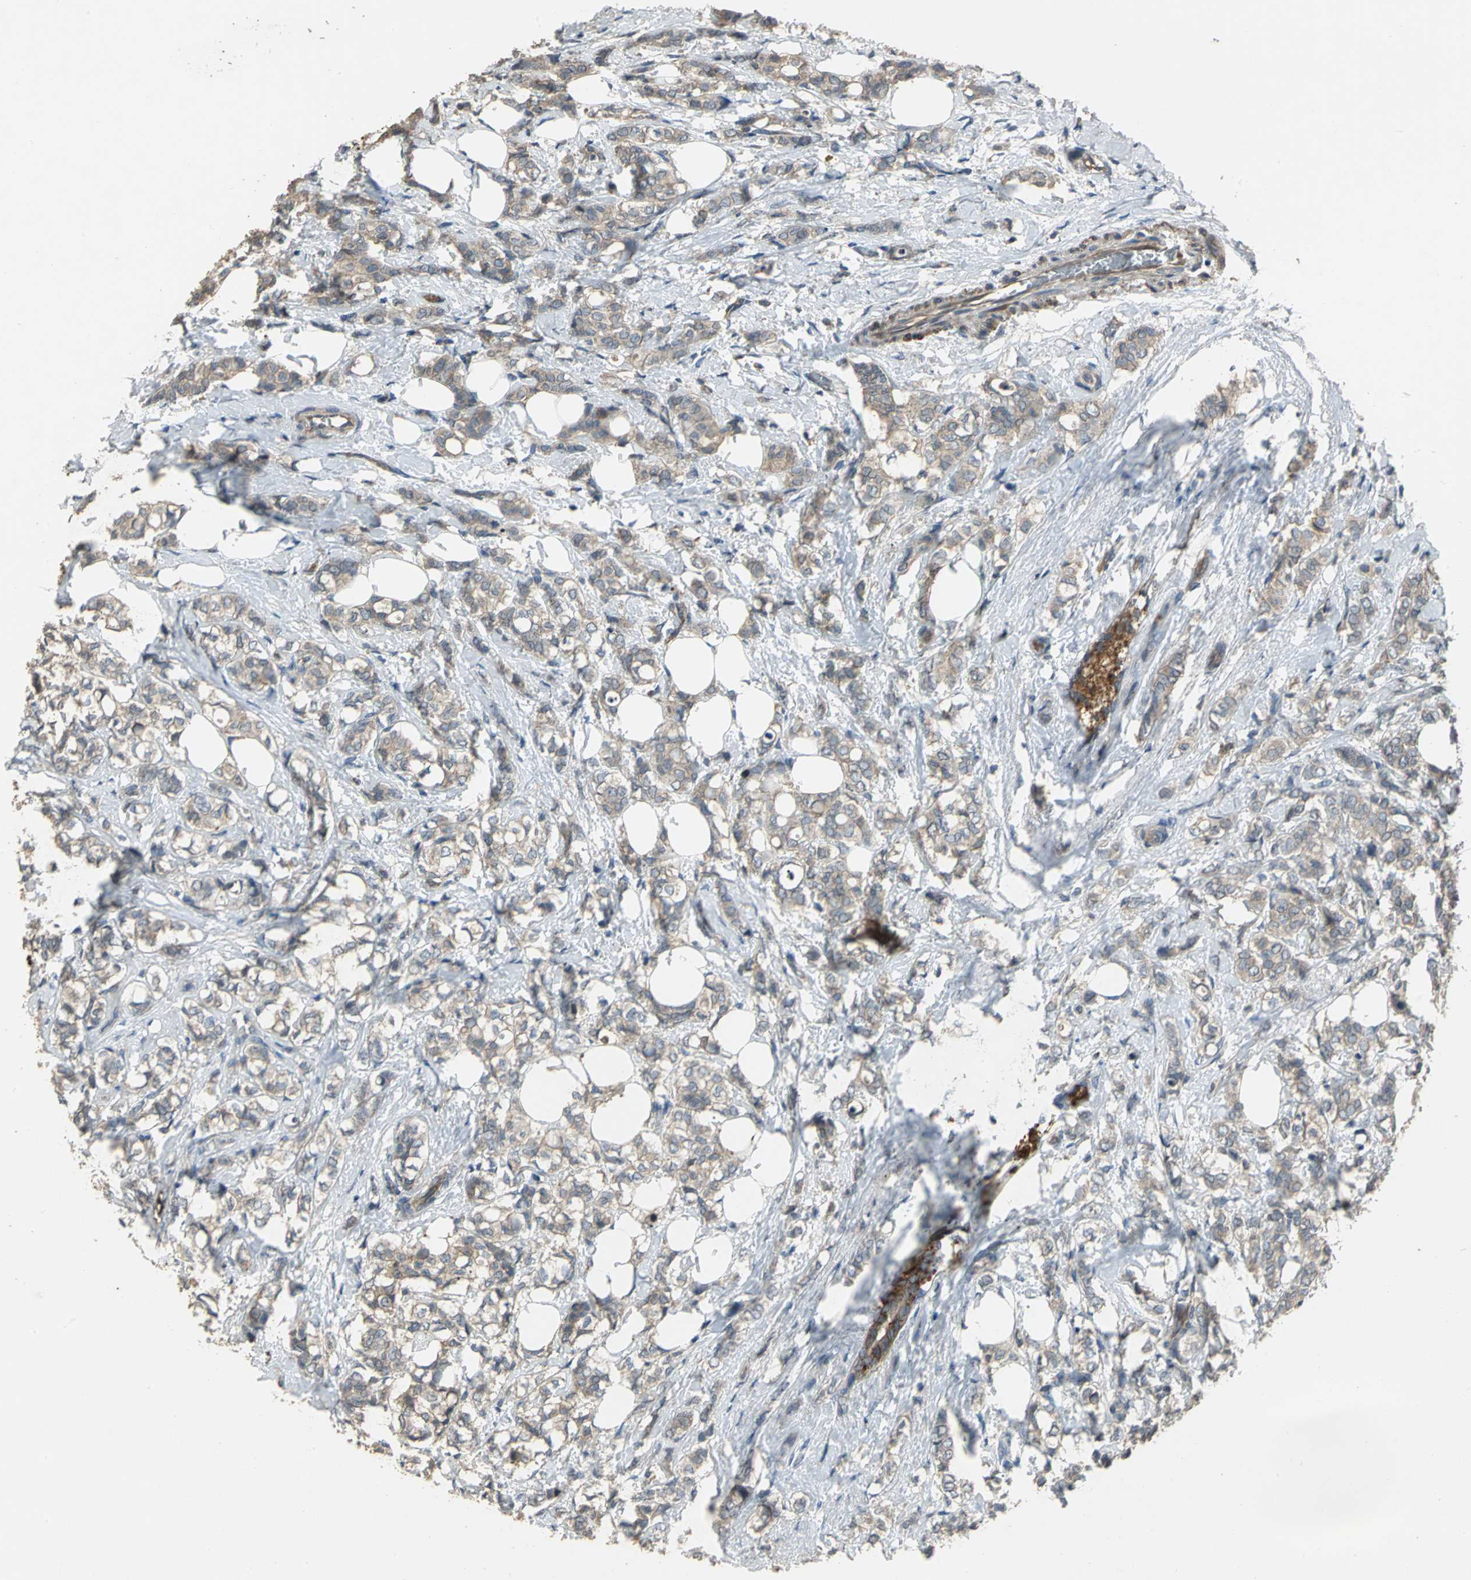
{"staining": {"intensity": "moderate", "quantity": ">75%", "location": "cytoplasmic/membranous"}, "tissue": "breast cancer", "cell_type": "Tumor cells", "image_type": "cancer", "snomed": [{"axis": "morphology", "description": "Lobular carcinoma"}, {"axis": "topography", "description": "Breast"}], "caption": "About >75% of tumor cells in human breast lobular carcinoma reveal moderate cytoplasmic/membranous protein expression as visualized by brown immunohistochemical staining.", "gene": "MET", "patient": {"sex": "female", "age": 60}}